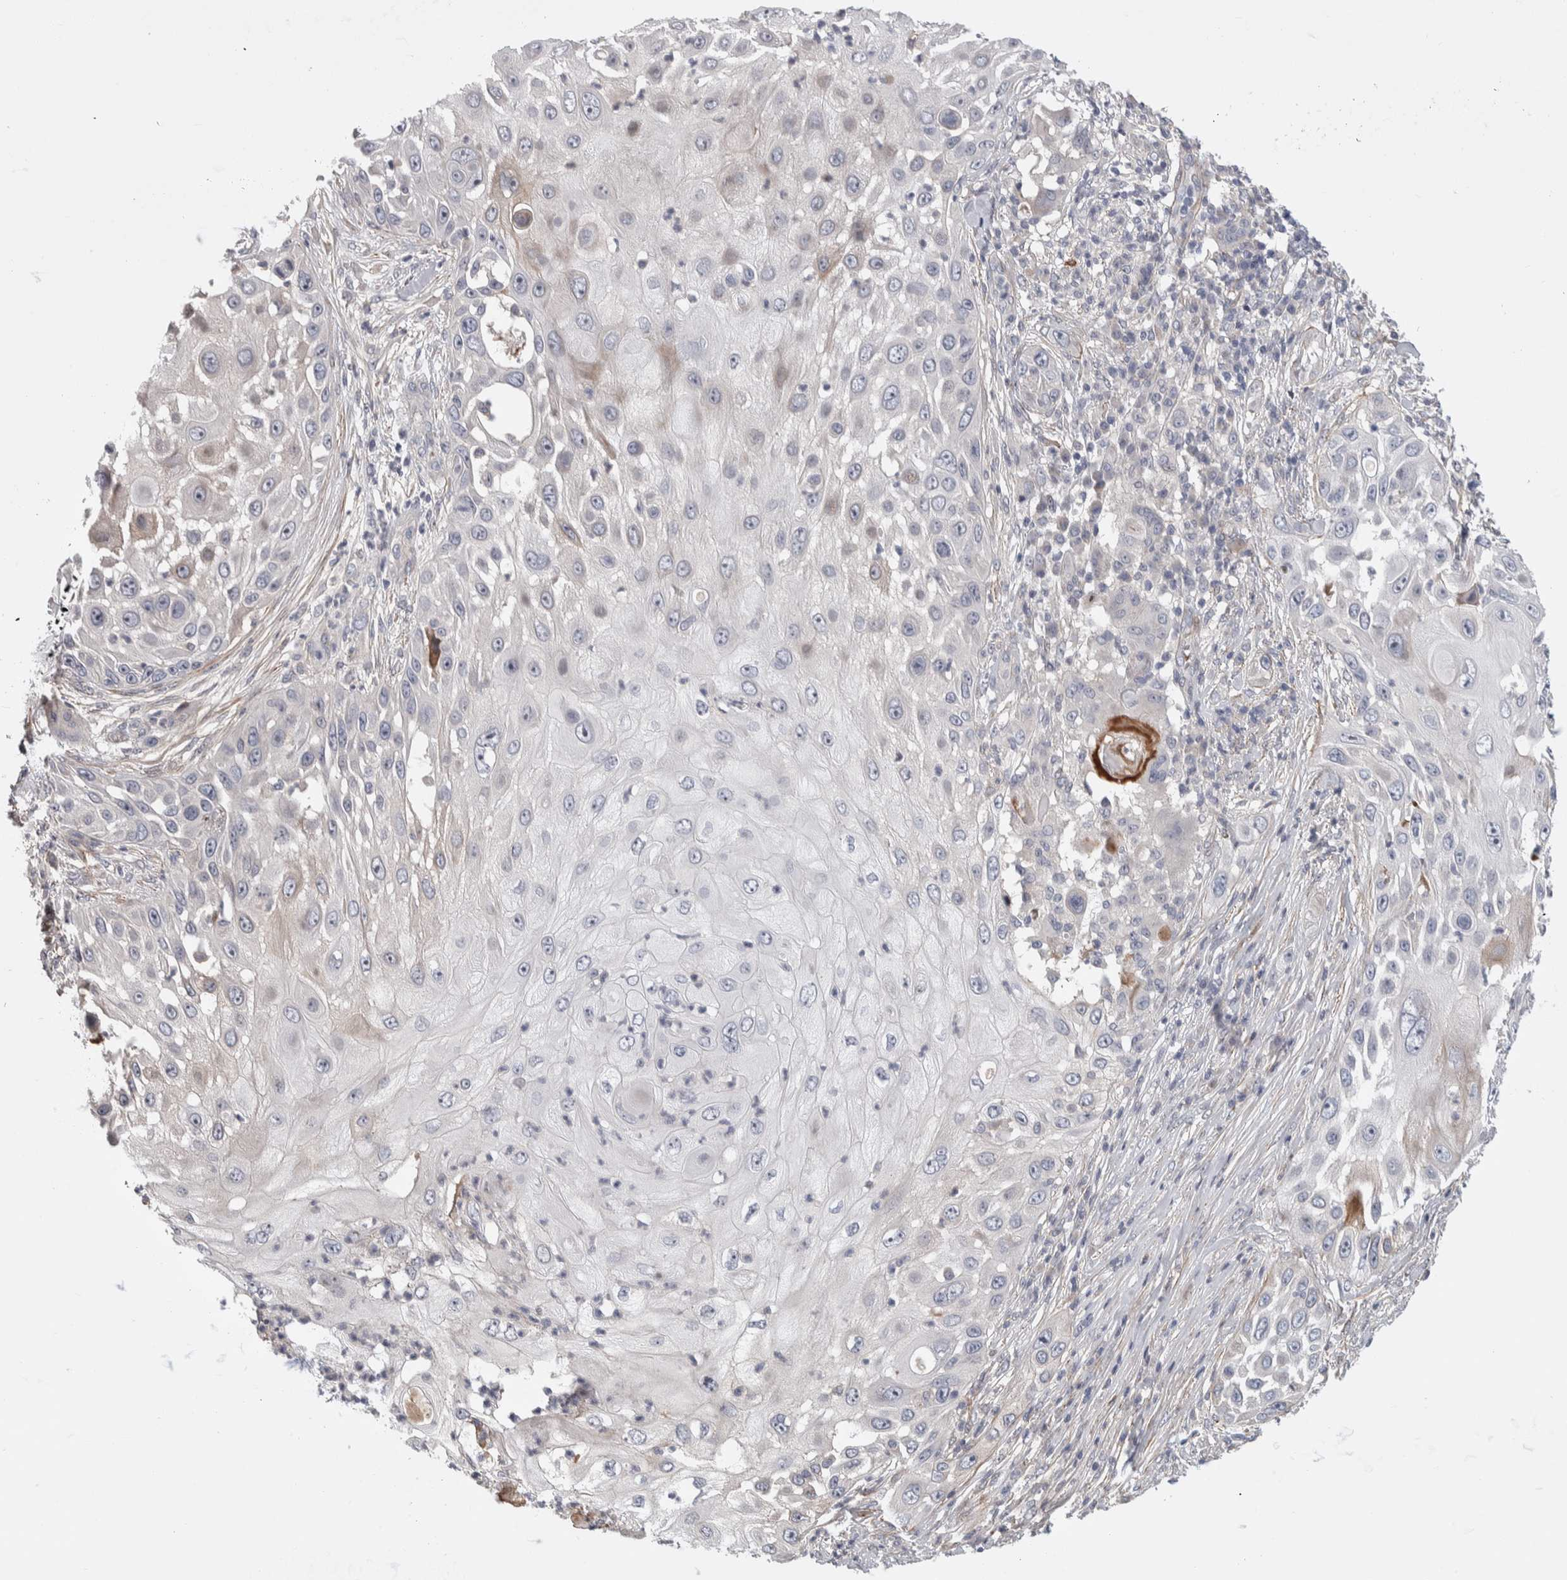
{"staining": {"intensity": "weak", "quantity": "<25%", "location": "cytoplasmic/membranous"}, "tissue": "skin cancer", "cell_type": "Tumor cells", "image_type": "cancer", "snomed": [{"axis": "morphology", "description": "Squamous cell carcinoma, NOS"}, {"axis": "topography", "description": "Skin"}], "caption": "Tumor cells are negative for protein expression in human skin cancer (squamous cell carcinoma).", "gene": "PSMG3", "patient": {"sex": "female", "age": 44}}